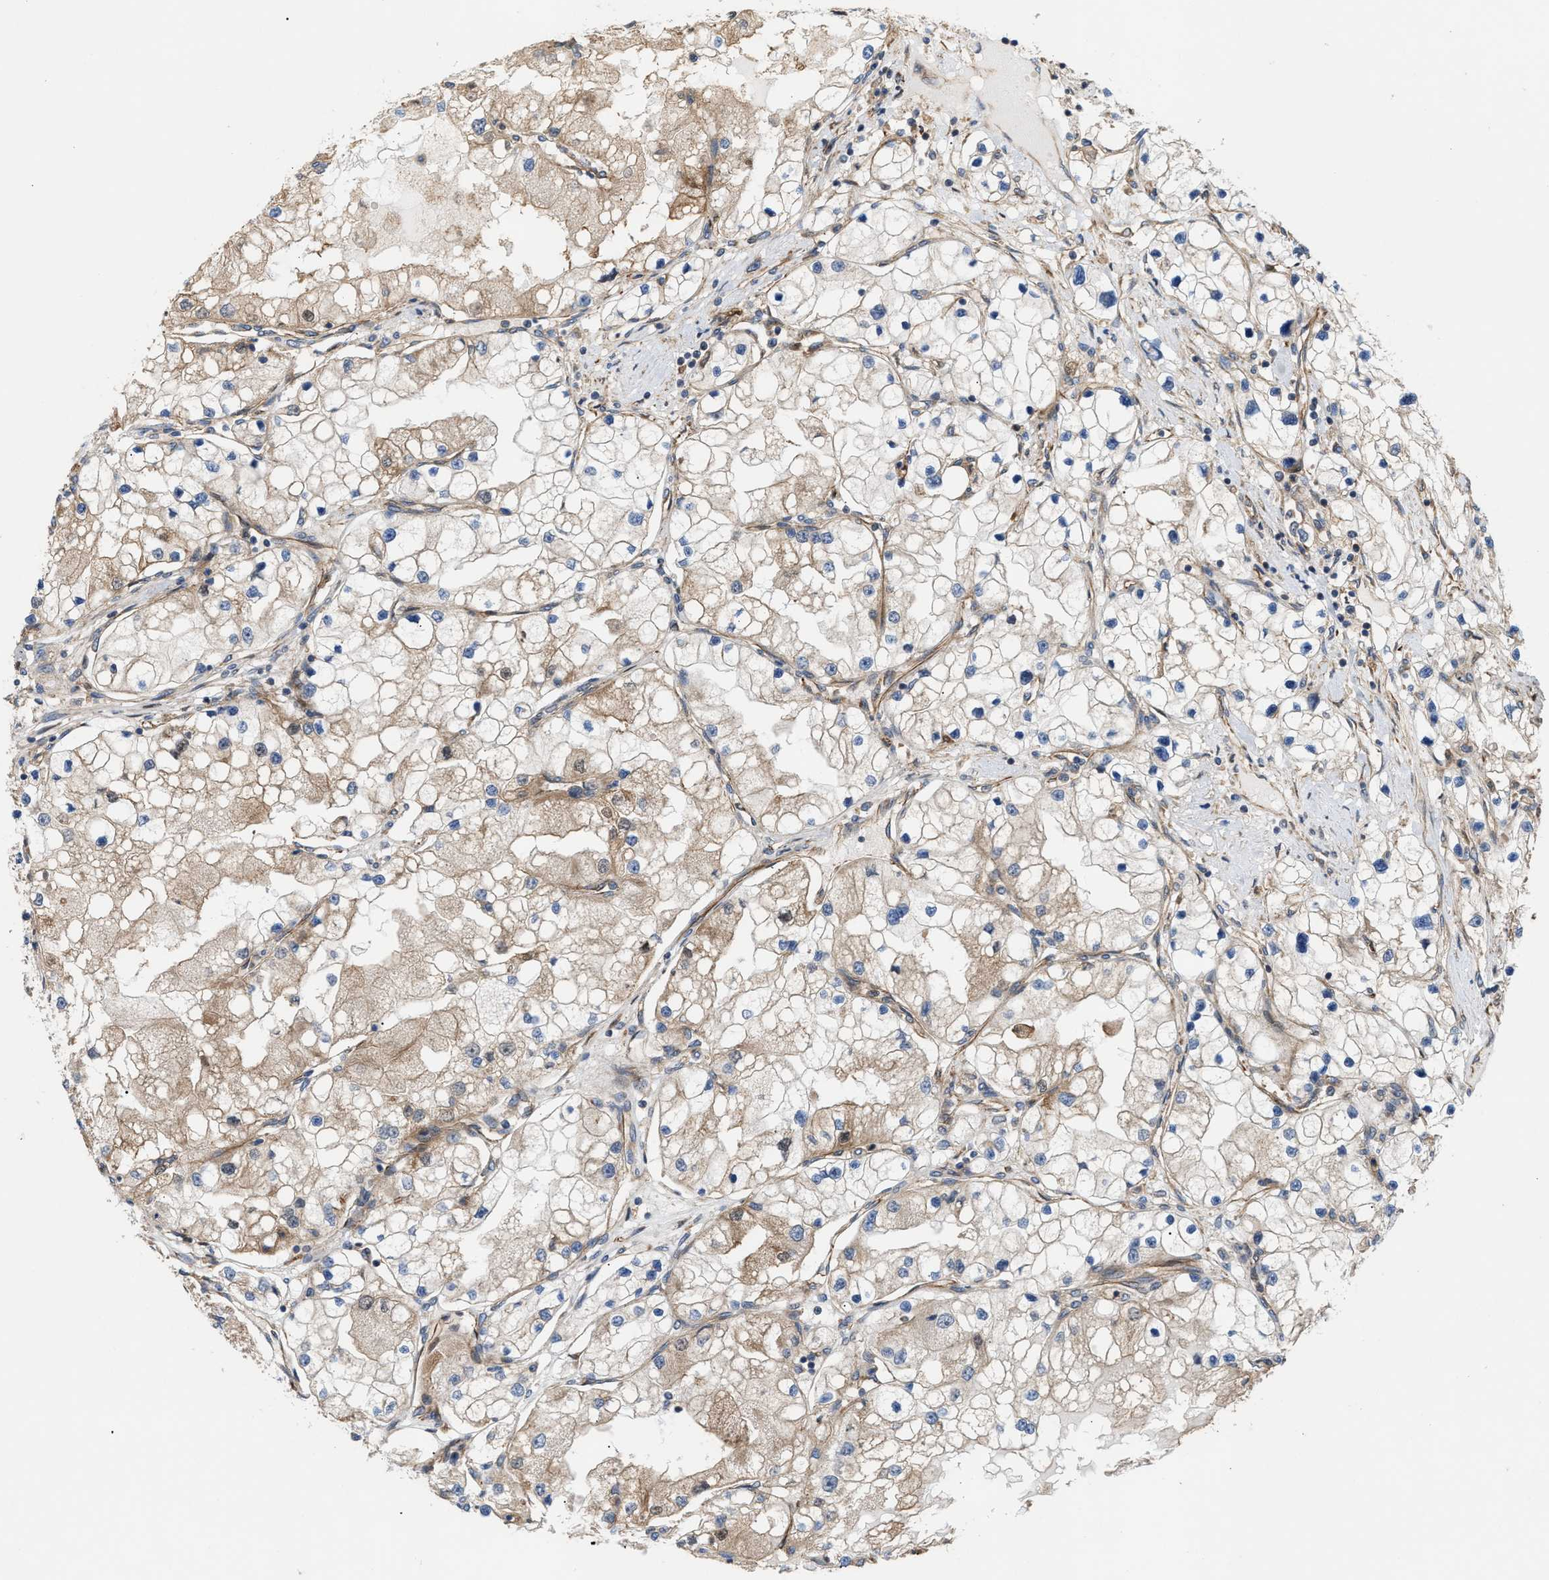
{"staining": {"intensity": "weak", "quantity": "25%-75%", "location": "cytoplasmic/membranous"}, "tissue": "renal cancer", "cell_type": "Tumor cells", "image_type": "cancer", "snomed": [{"axis": "morphology", "description": "Adenocarcinoma, NOS"}, {"axis": "topography", "description": "Kidney"}], "caption": "Immunohistochemical staining of adenocarcinoma (renal) shows low levels of weak cytoplasmic/membranous expression in about 25%-75% of tumor cells. (Stains: DAB (3,3'-diaminobenzidine) in brown, nuclei in blue, Microscopy: brightfield microscopy at high magnification).", "gene": "EPS15L1", "patient": {"sex": "male", "age": 68}}